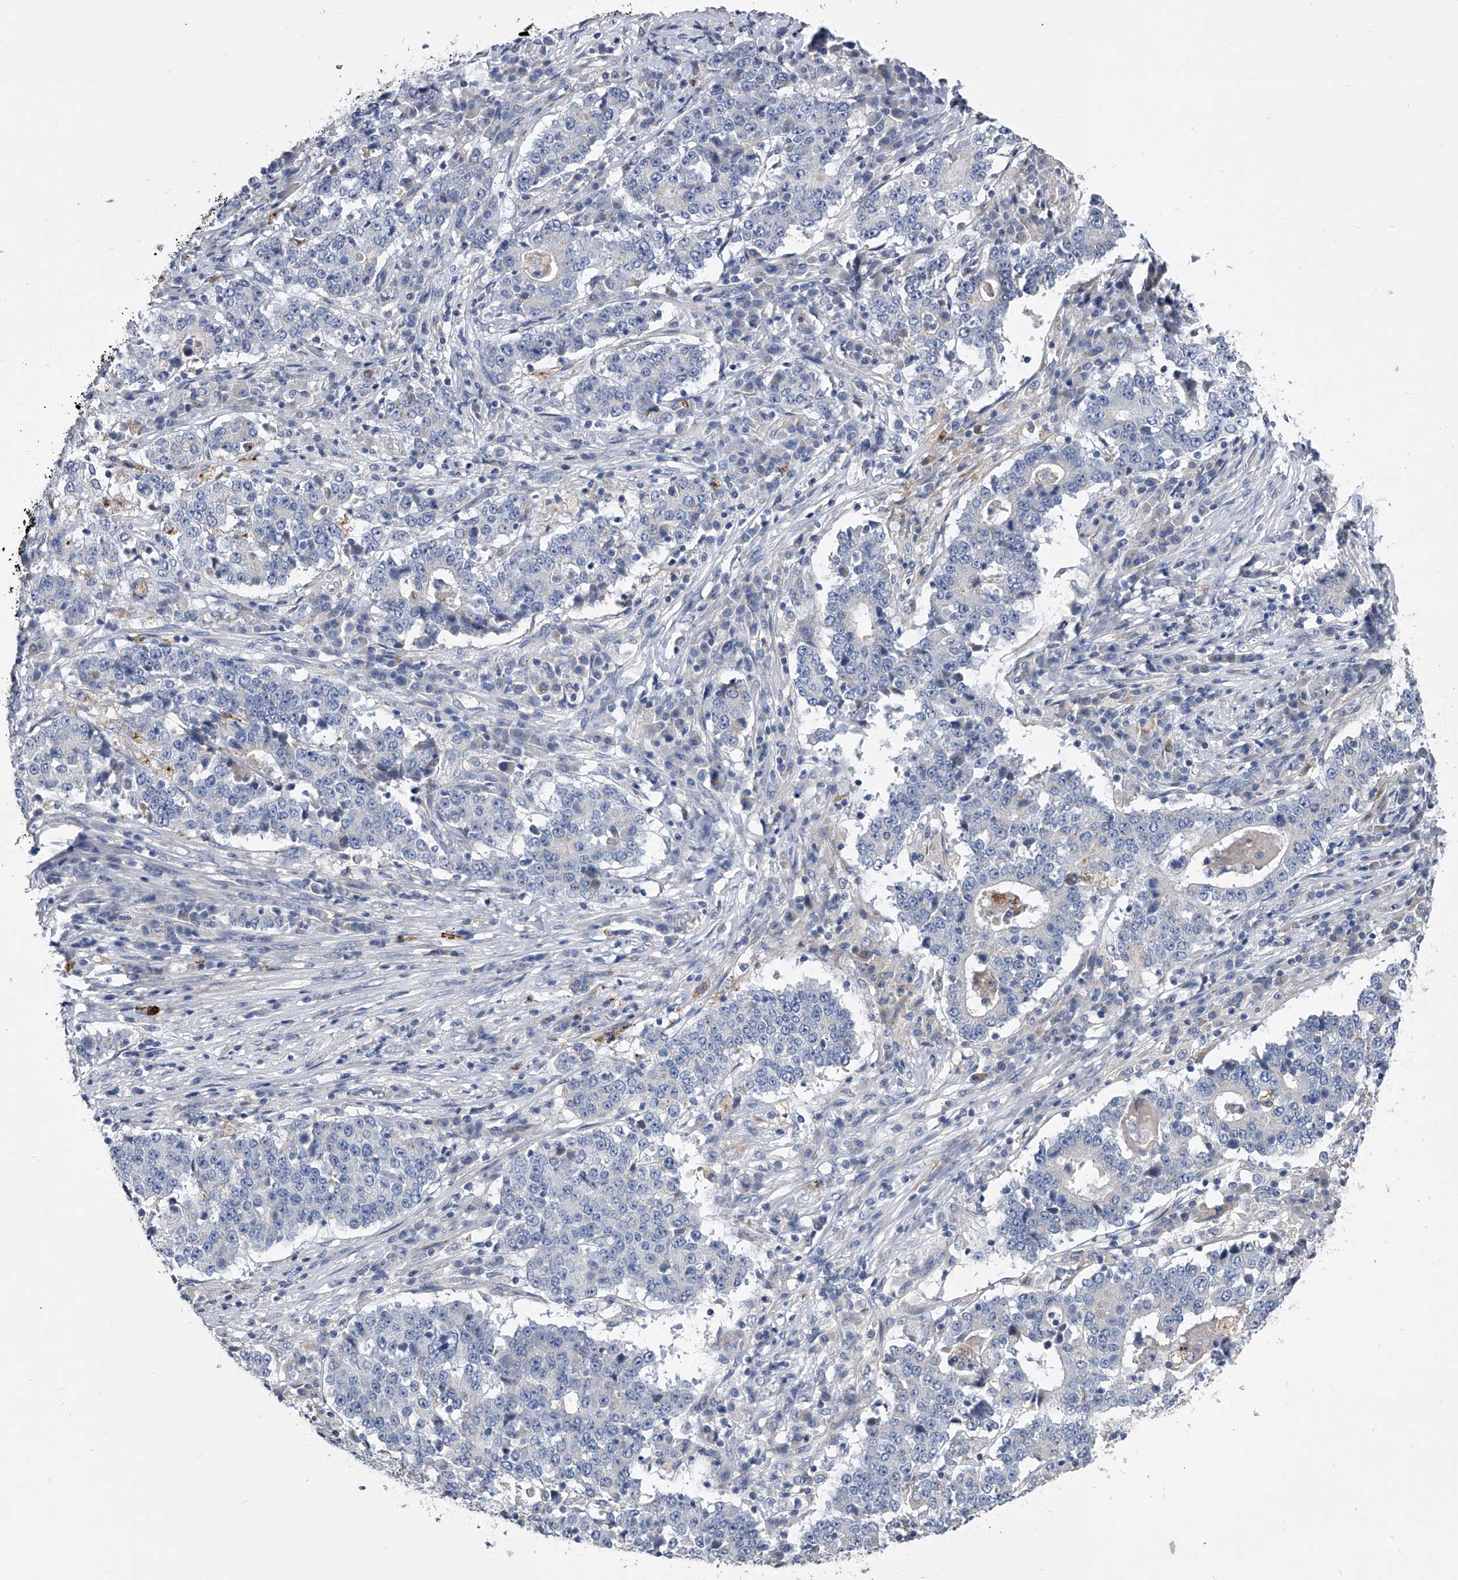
{"staining": {"intensity": "negative", "quantity": "none", "location": "none"}, "tissue": "stomach cancer", "cell_type": "Tumor cells", "image_type": "cancer", "snomed": [{"axis": "morphology", "description": "Adenocarcinoma, NOS"}, {"axis": "topography", "description": "Stomach"}], "caption": "Micrograph shows no protein expression in tumor cells of stomach adenocarcinoma tissue.", "gene": "SPP1", "patient": {"sex": "male", "age": 59}}